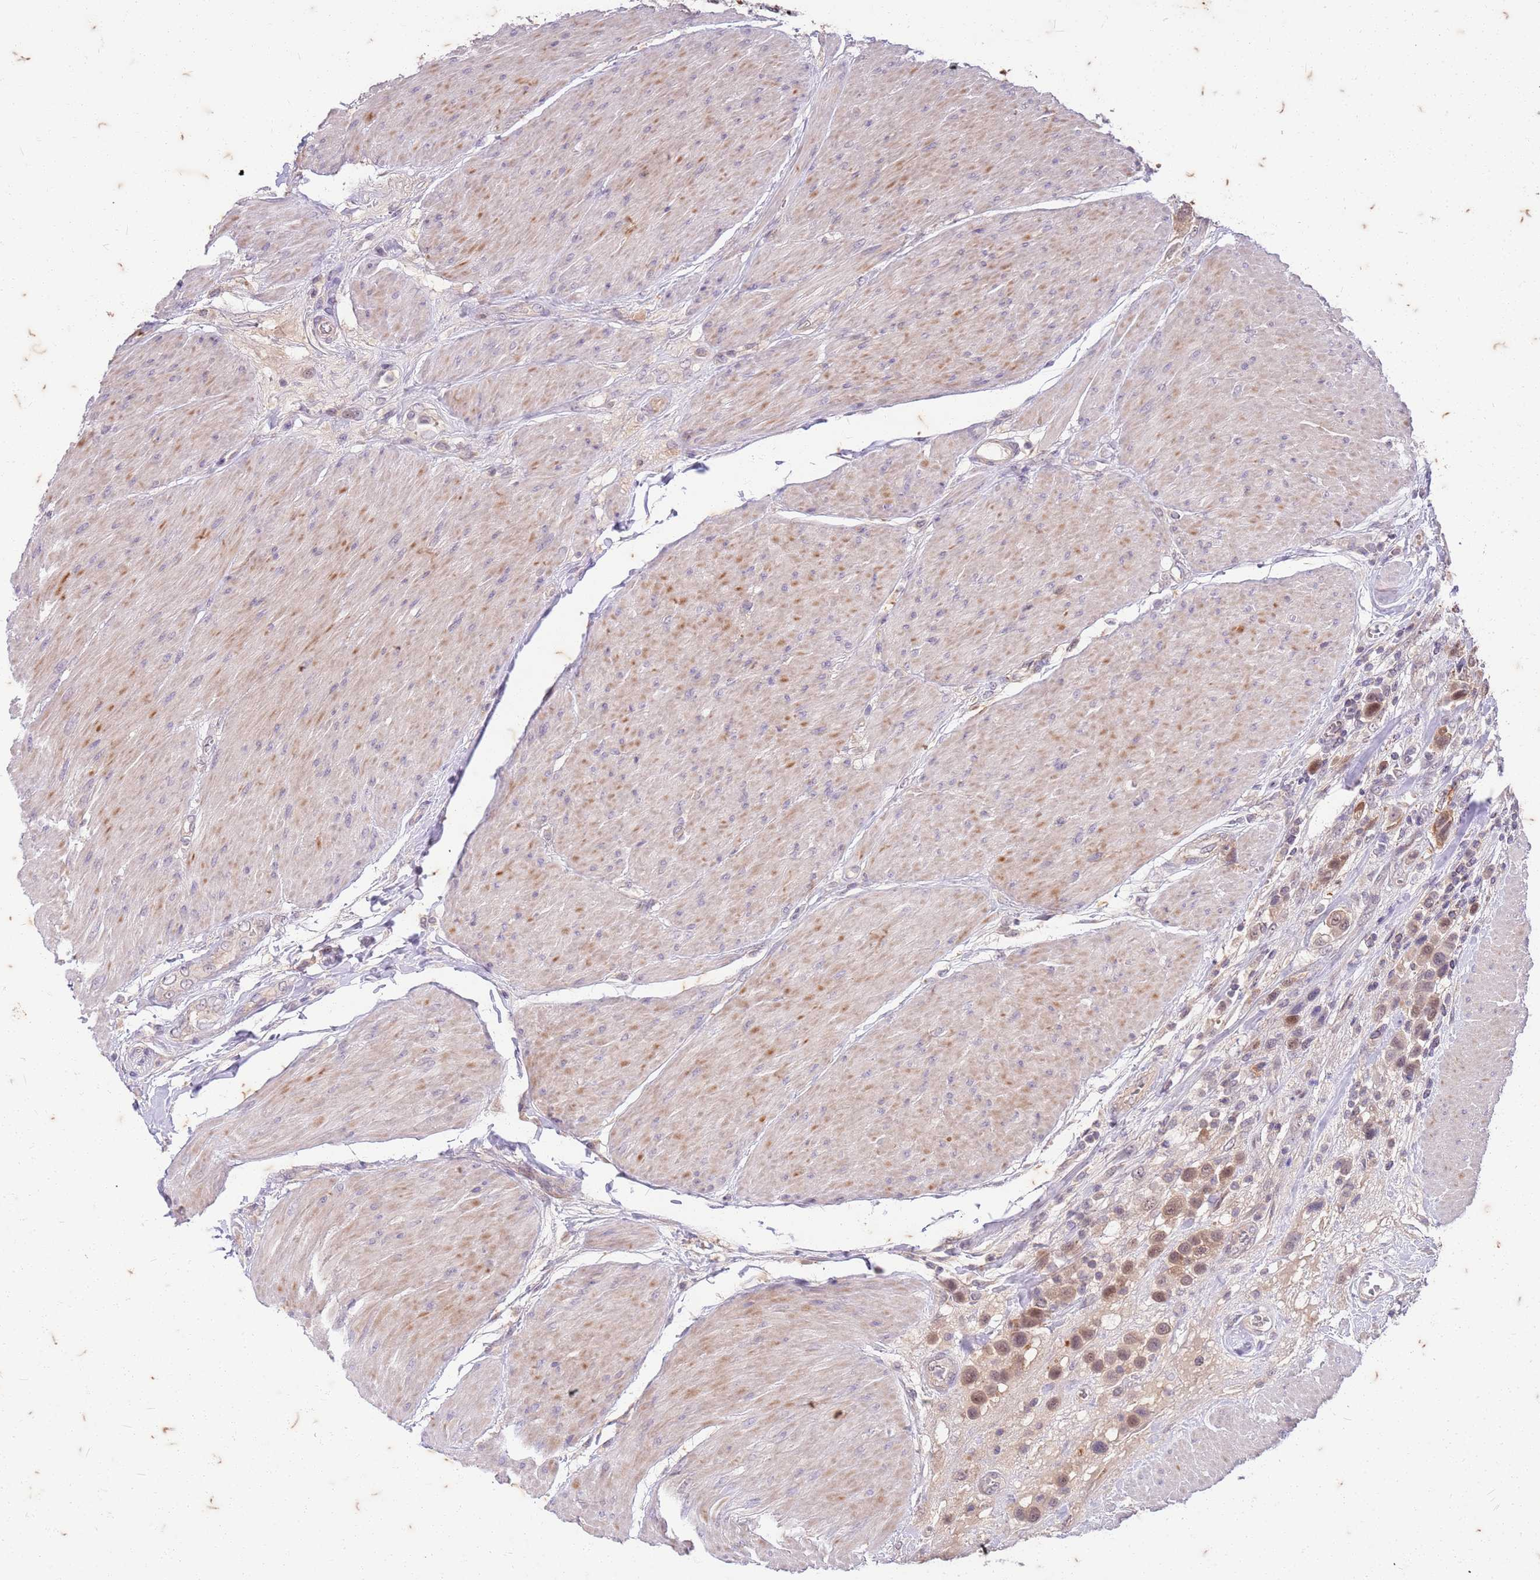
{"staining": {"intensity": "moderate", "quantity": ">75%", "location": "cytoplasmic/membranous,nuclear"}, "tissue": "urothelial cancer", "cell_type": "Tumor cells", "image_type": "cancer", "snomed": [{"axis": "morphology", "description": "Urothelial carcinoma, High grade"}, {"axis": "topography", "description": "Urinary bladder"}], "caption": "IHC (DAB) staining of urothelial cancer shows moderate cytoplasmic/membranous and nuclear protein expression in about >75% of tumor cells.", "gene": "RAPGEF3", "patient": {"sex": "male", "age": 50}}